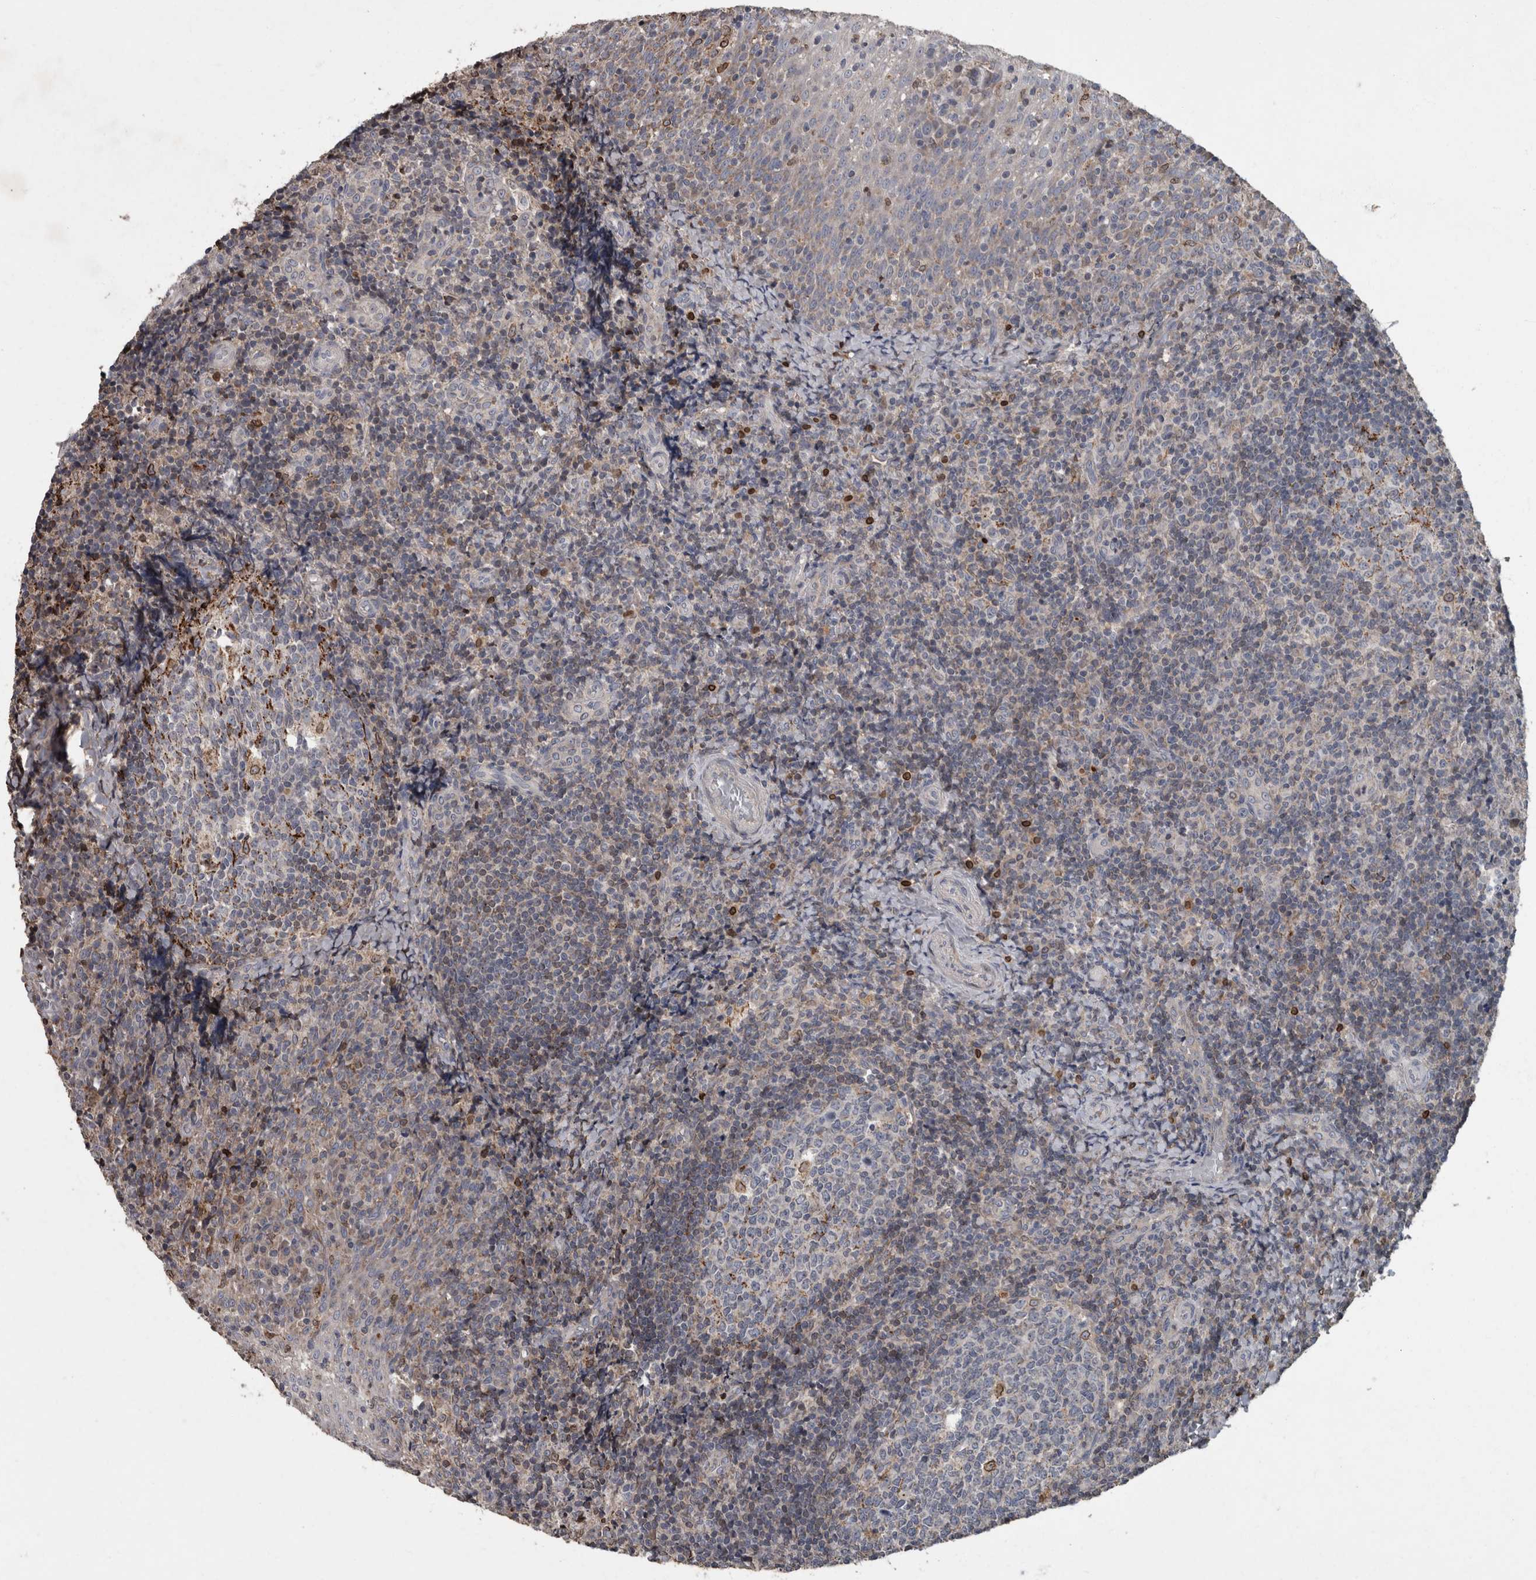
{"staining": {"intensity": "moderate", "quantity": "<25%", "location": "cytoplasmic/membranous"}, "tissue": "tonsil", "cell_type": "Germinal center cells", "image_type": "normal", "snomed": [{"axis": "morphology", "description": "Normal tissue, NOS"}, {"axis": "topography", "description": "Tonsil"}], "caption": "Moderate cytoplasmic/membranous protein staining is appreciated in approximately <25% of germinal center cells in tonsil.", "gene": "PPP1R3C", "patient": {"sex": "female", "age": 19}}